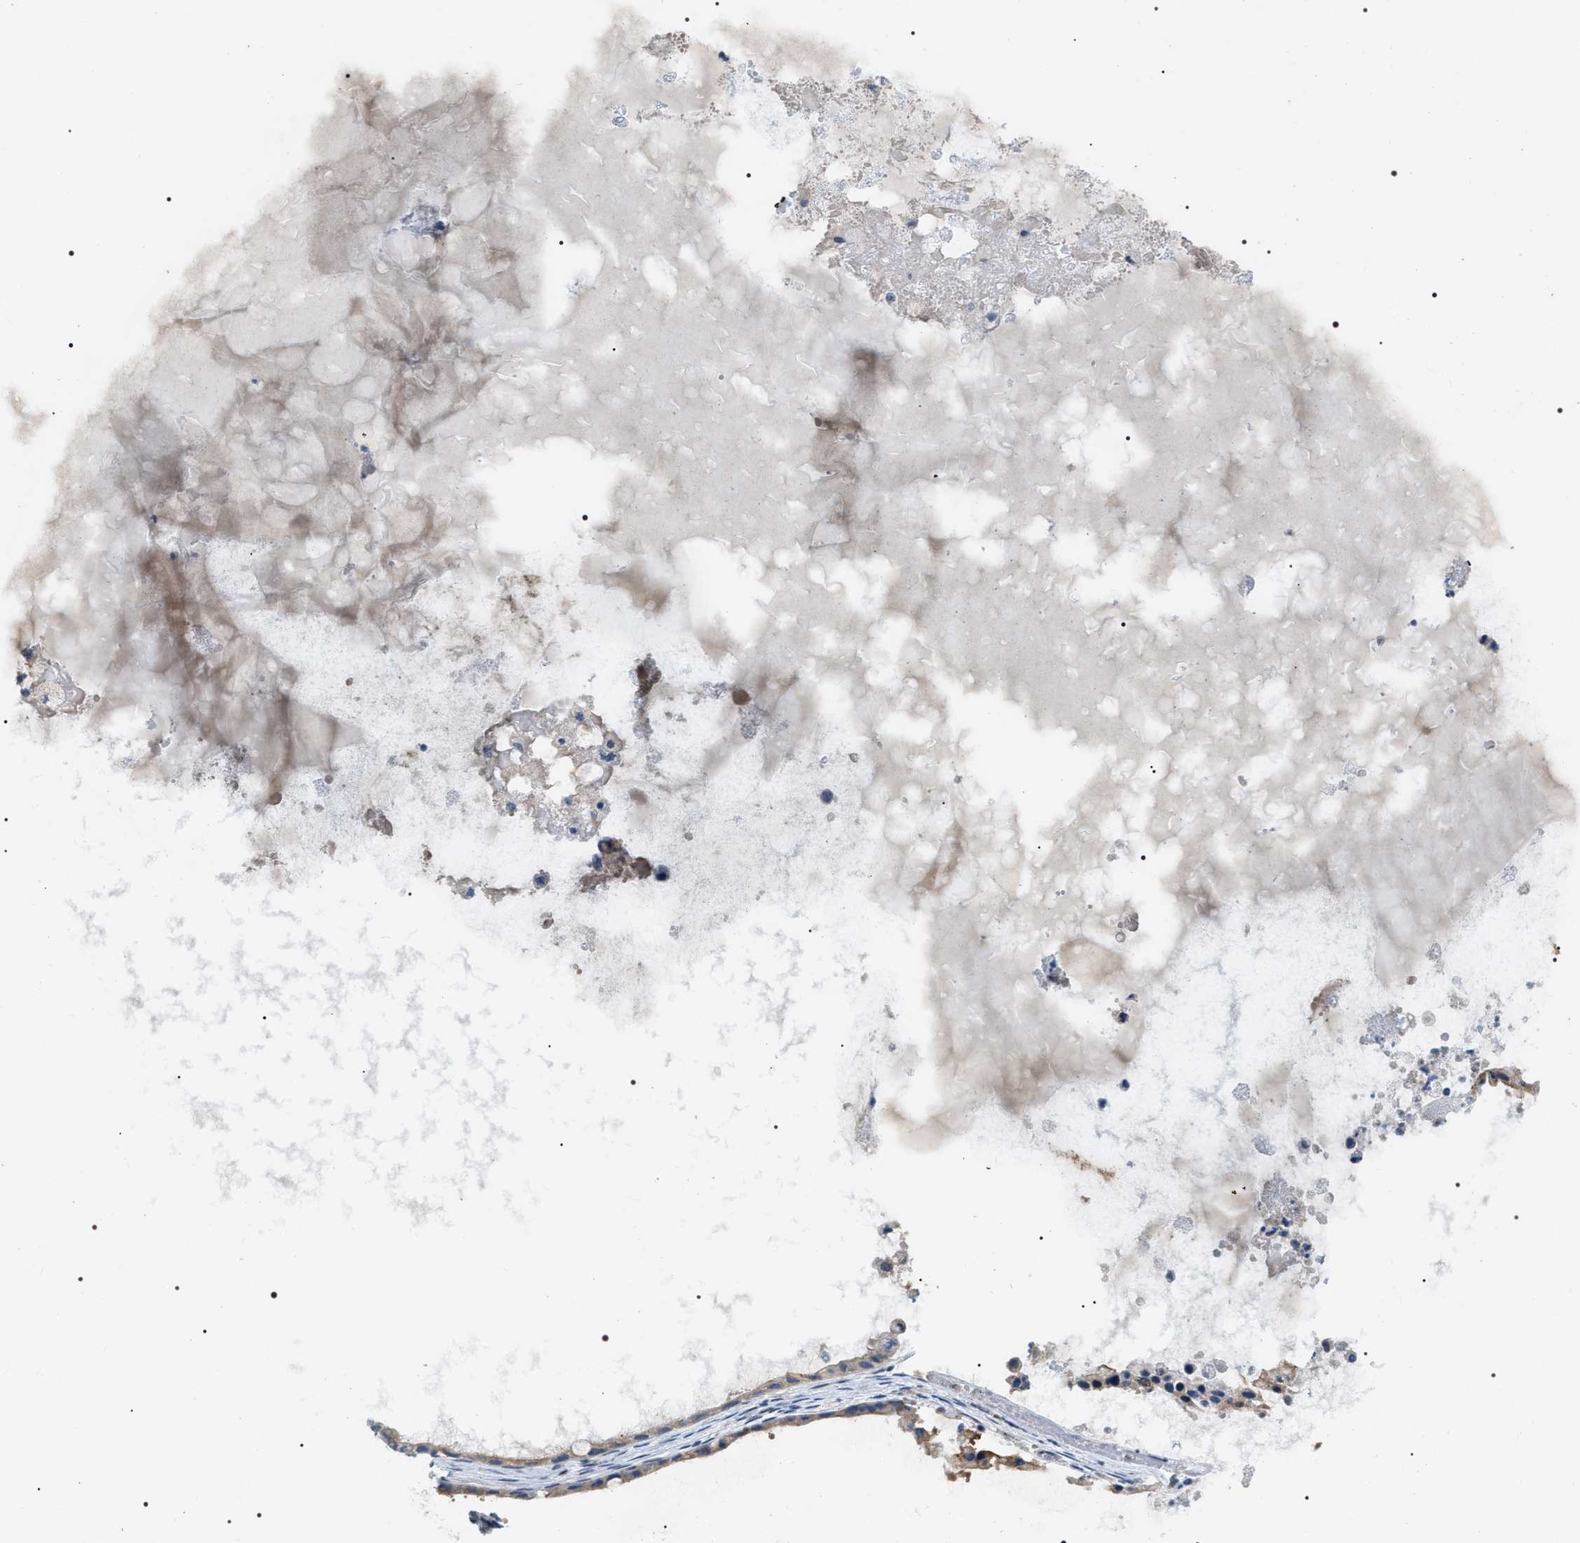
{"staining": {"intensity": "negative", "quantity": "none", "location": "none"}, "tissue": "ovarian cancer", "cell_type": "Tumor cells", "image_type": "cancer", "snomed": [{"axis": "morphology", "description": "Cystadenocarcinoma, mucinous, NOS"}, {"axis": "topography", "description": "Ovary"}], "caption": "There is no significant positivity in tumor cells of mucinous cystadenocarcinoma (ovarian). Brightfield microscopy of immunohistochemistry stained with DAB (3,3'-diaminobenzidine) (brown) and hematoxylin (blue), captured at high magnification.", "gene": "IFT81", "patient": {"sex": "female", "age": 80}}